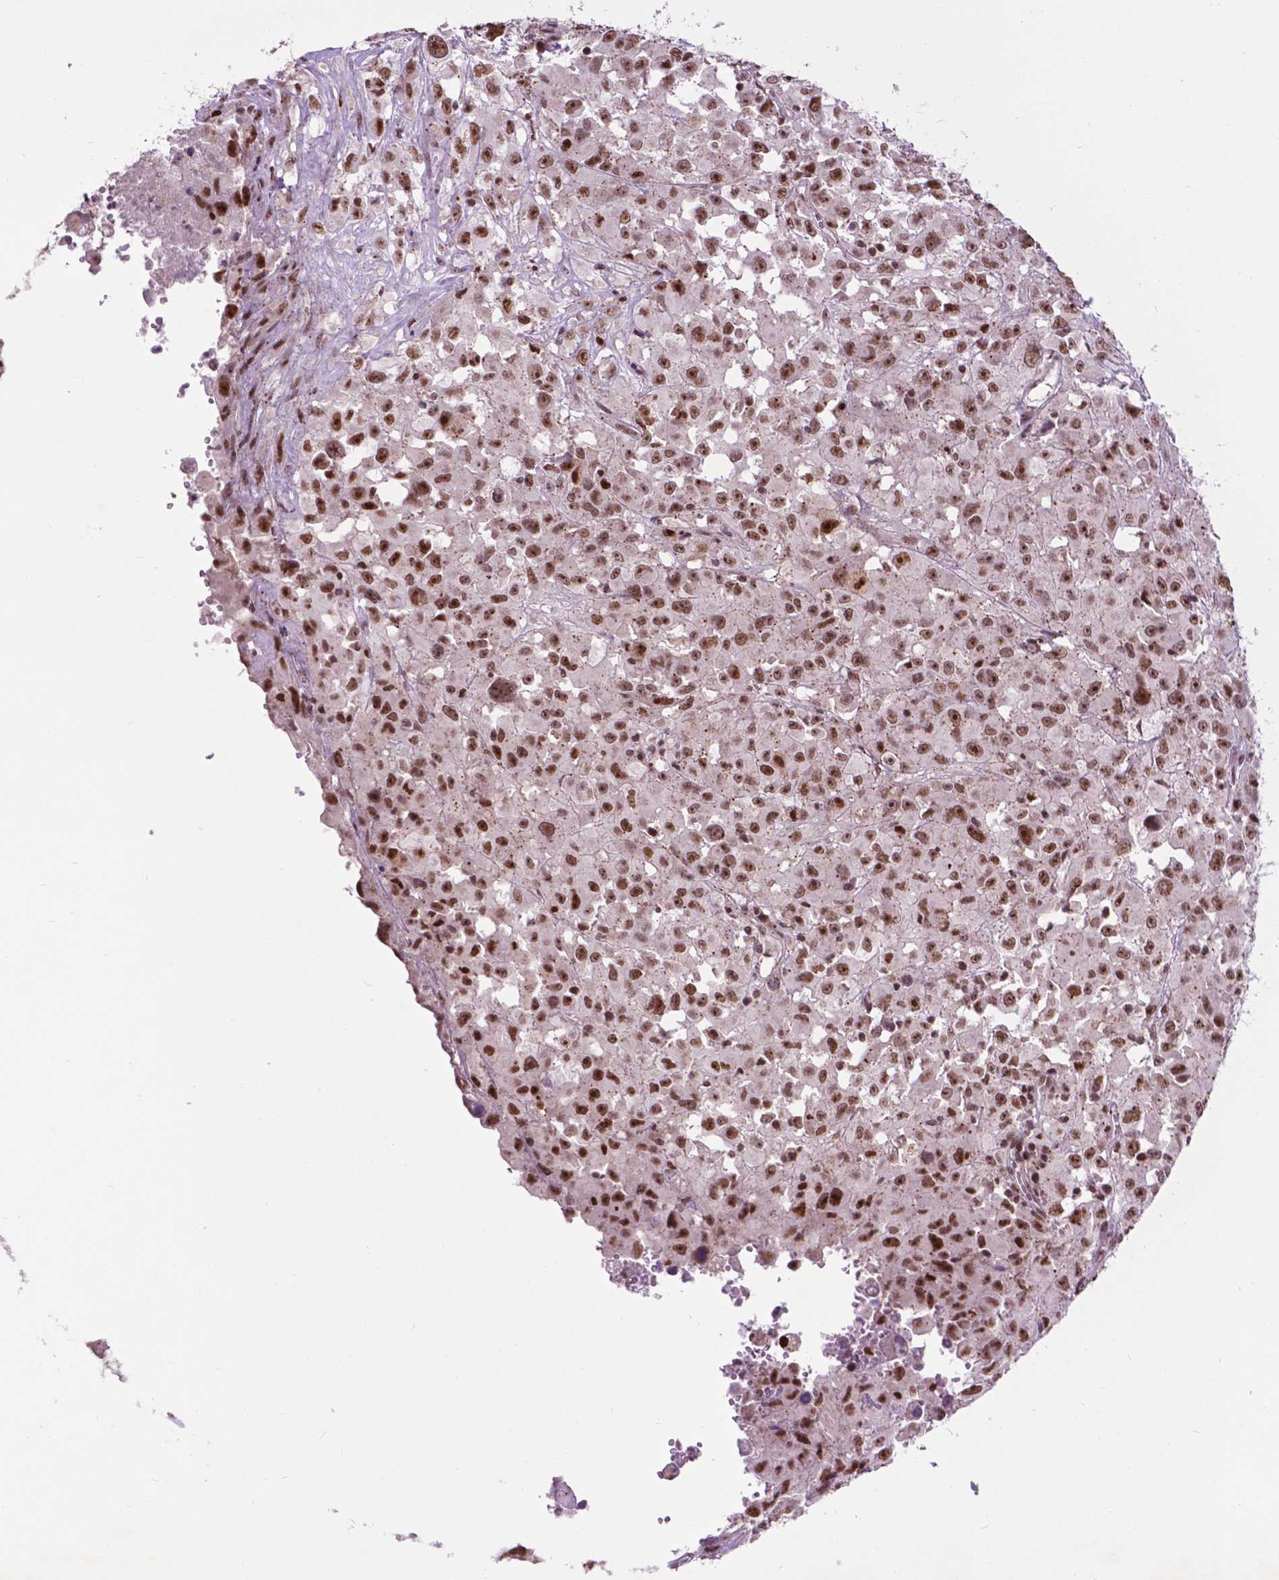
{"staining": {"intensity": "strong", "quantity": ">75%", "location": "nuclear"}, "tissue": "melanoma", "cell_type": "Tumor cells", "image_type": "cancer", "snomed": [{"axis": "morphology", "description": "Malignant melanoma, Metastatic site"}, {"axis": "topography", "description": "Soft tissue"}], "caption": "Human melanoma stained for a protein (brown) shows strong nuclear positive staining in approximately >75% of tumor cells.", "gene": "EAF1", "patient": {"sex": "male", "age": 50}}